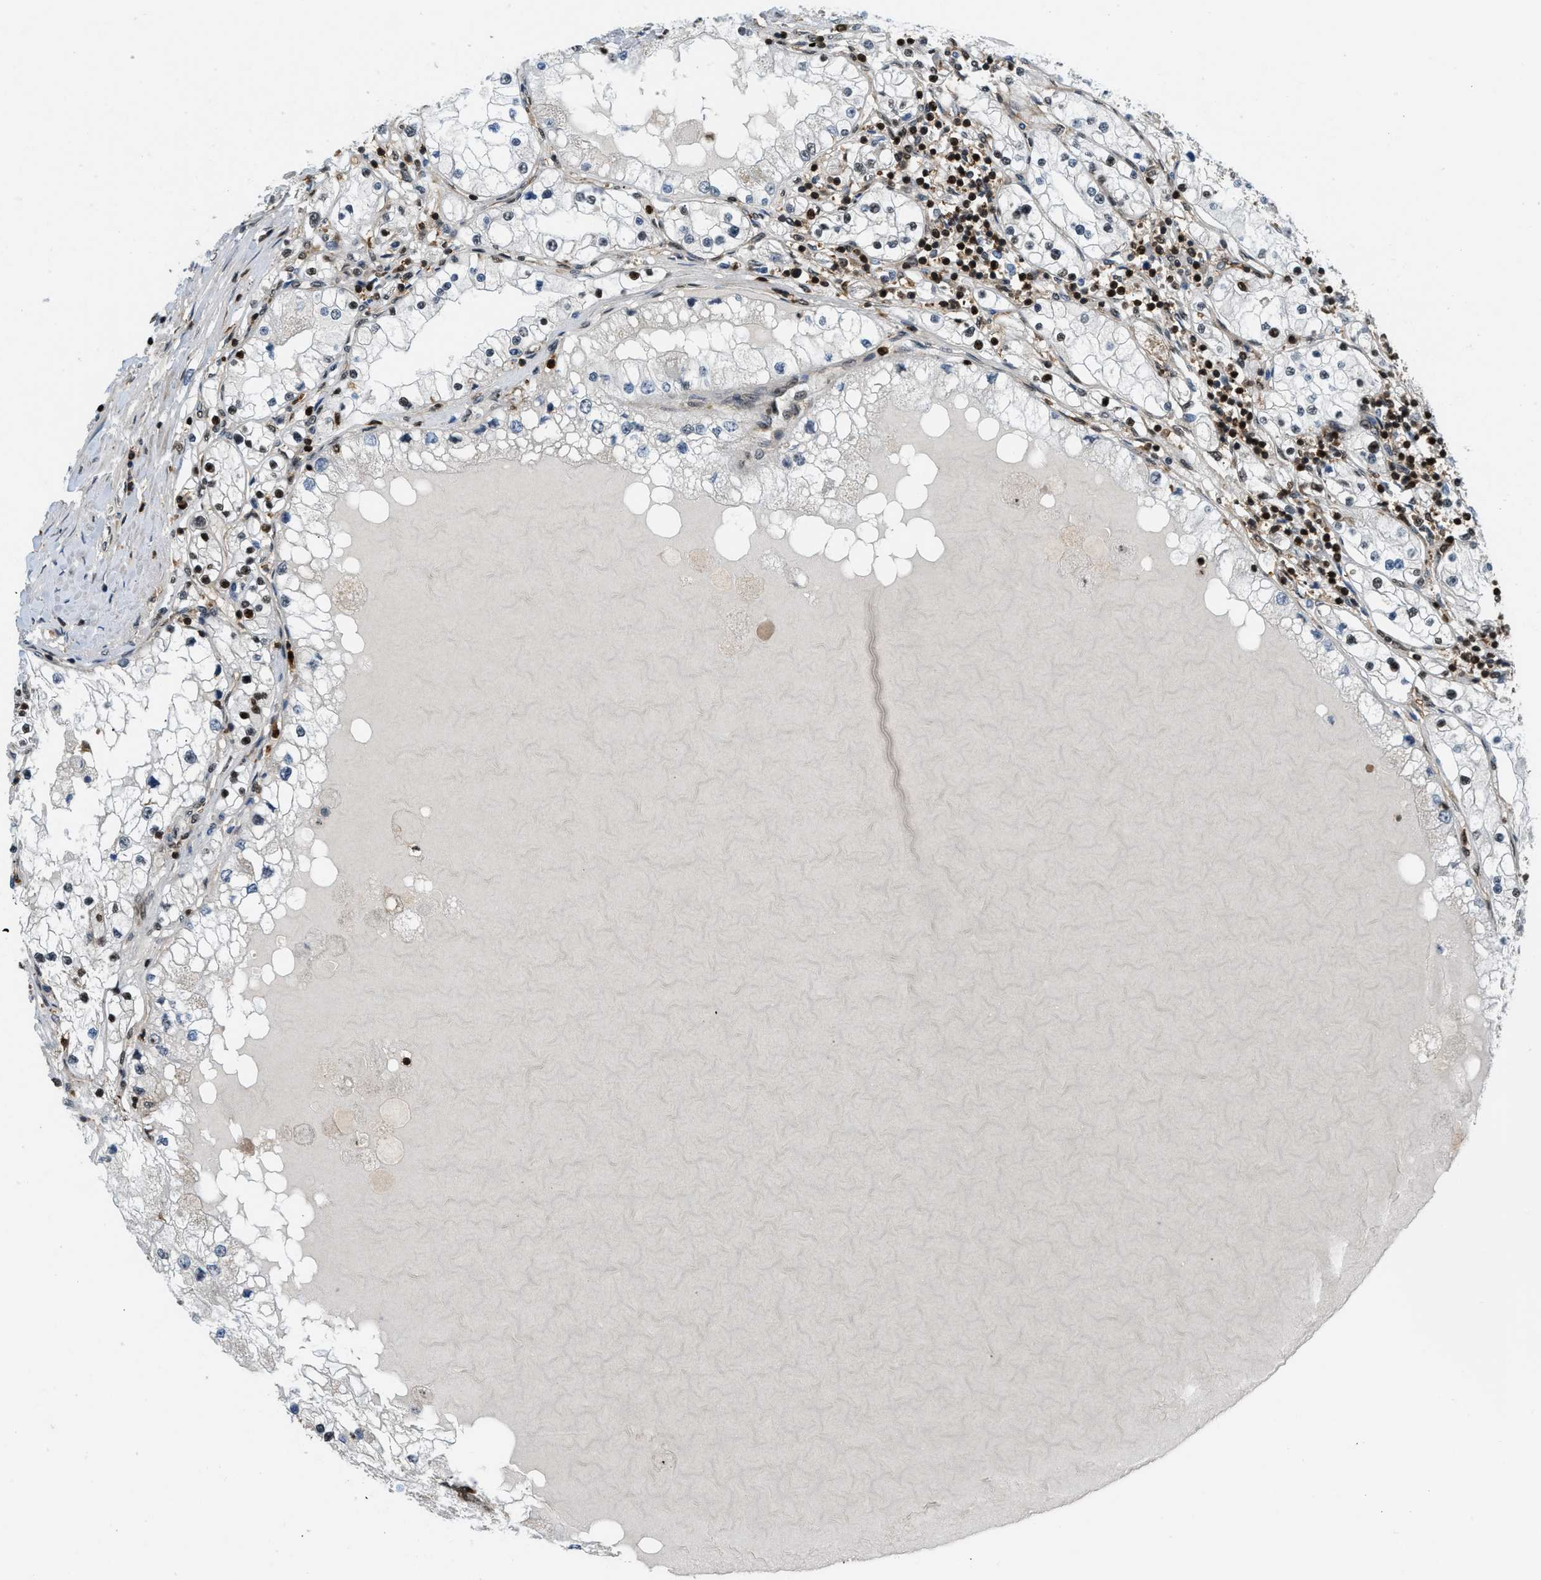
{"staining": {"intensity": "moderate", "quantity": "<25%", "location": "nuclear"}, "tissue": "renal cancer", "cell_type": "Tumor cells", "image_type": "cancer", "snomed": [{"axis": "morphology", "description": "Adenocarcinoma, NOS"}, {"axis": "topography", "description": "Kidney"}], "caption": "IHC micrograph of neoplastic tissue: human renal cancer stained using immunohistochemistry demonstrates low levels of moderate protein expression localized specifically in the nuclear of tumor cells, appearing as a nuclear brown color.", "gene": "E2F1", "patient": {"sex": "male", "age": 68}}